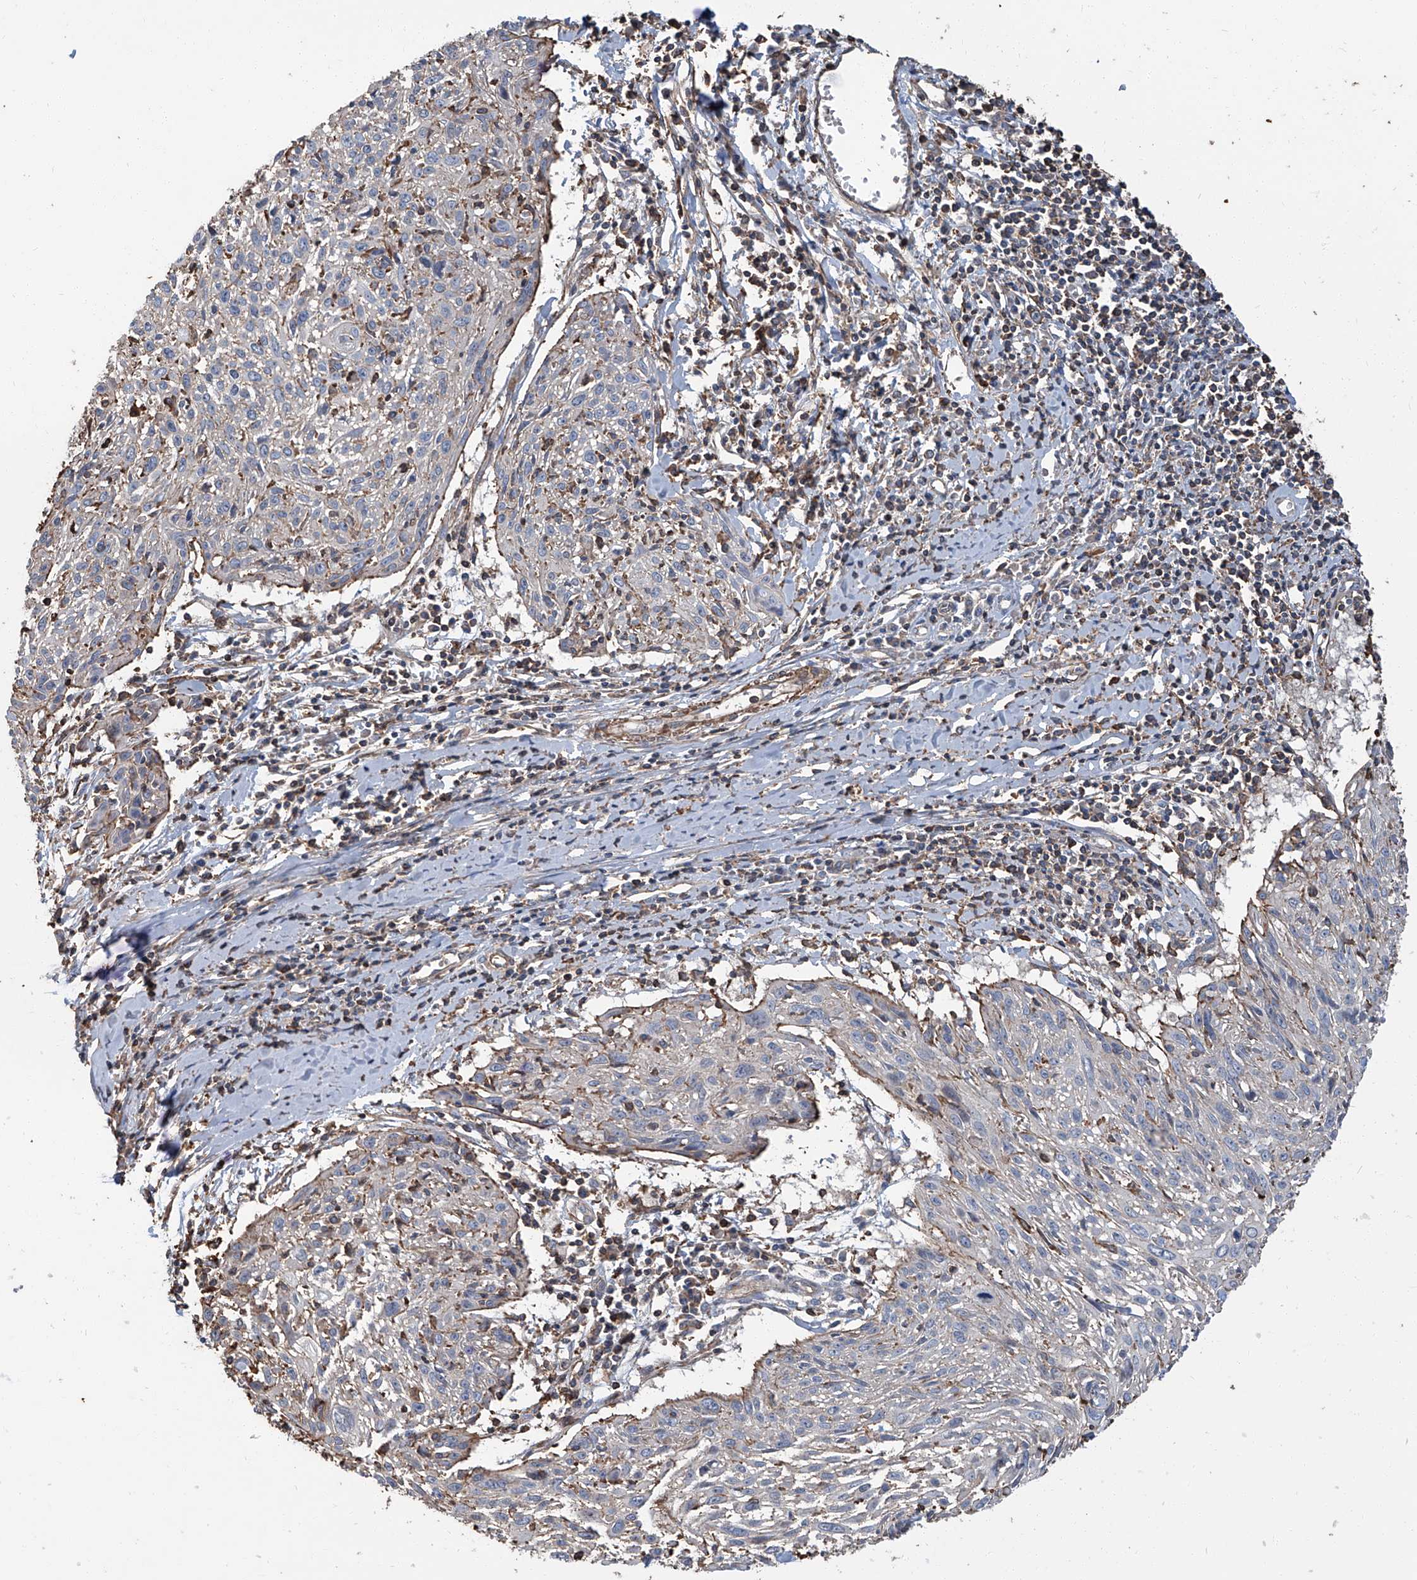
{"staining": {"intensity": "negative", "quantity": "none", "location": "none"}, "tissue": "cervical cancer", "cell_type": "Tumor cells", "image_type": "cancer", "snomed": [{"axis": "morphology", "description": "Squamous cell carcinoma, NOS"}, {"axis": "topography", "description": "Cervix"}], "caption": "Immunohistochemistry (IHC) of cervical squamous cell carcinoma reveals no expression in tumor cells.", "gene": "PIEZO2", "patient": {"sex": "female", "age": 51}}